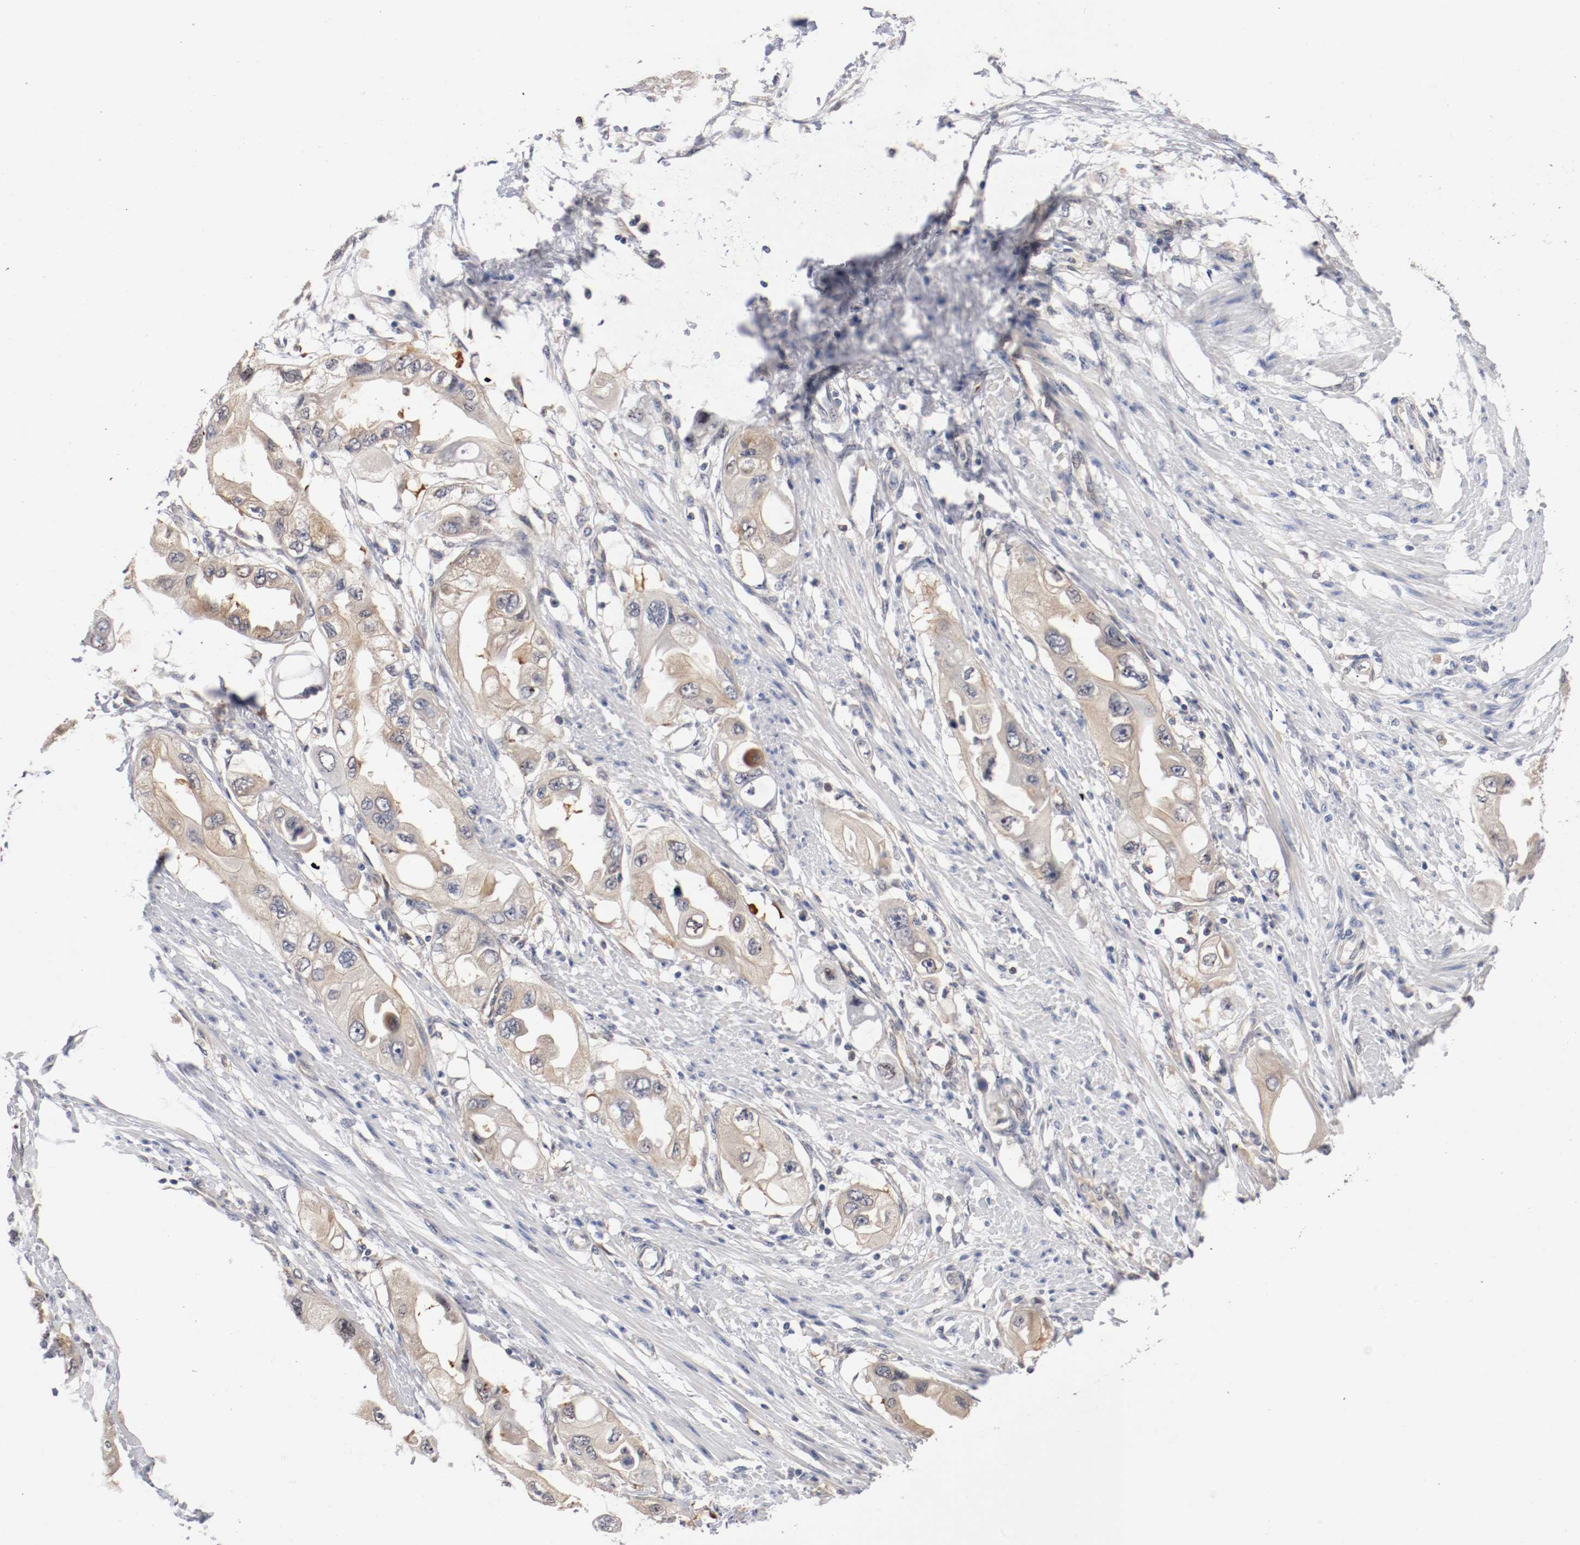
{"staining": {"intensity": "weak", "quantity": "25%-75%", "location": "cytoplasmic/membranous"}, "tissue": "endometrial cancer", "cell_type": "Tumor cells", "image_type": "cancer", "snomed": [{"axis": "morphology", "description": "Adenocarcinoma, NOS"}, {"axis": "topography", "description": "Endometrium"}], "caption": "An immunohistochemistry (IHC) micrograph of neoplastic tissue is shown. Protein staining in brown shows weak cytoplasmic/membranous positivity in endometrial cancer (adenocarcinoma) within tumor cells.", "gene": "RBM23", "patient": {"sex": "female", "age": 67}}